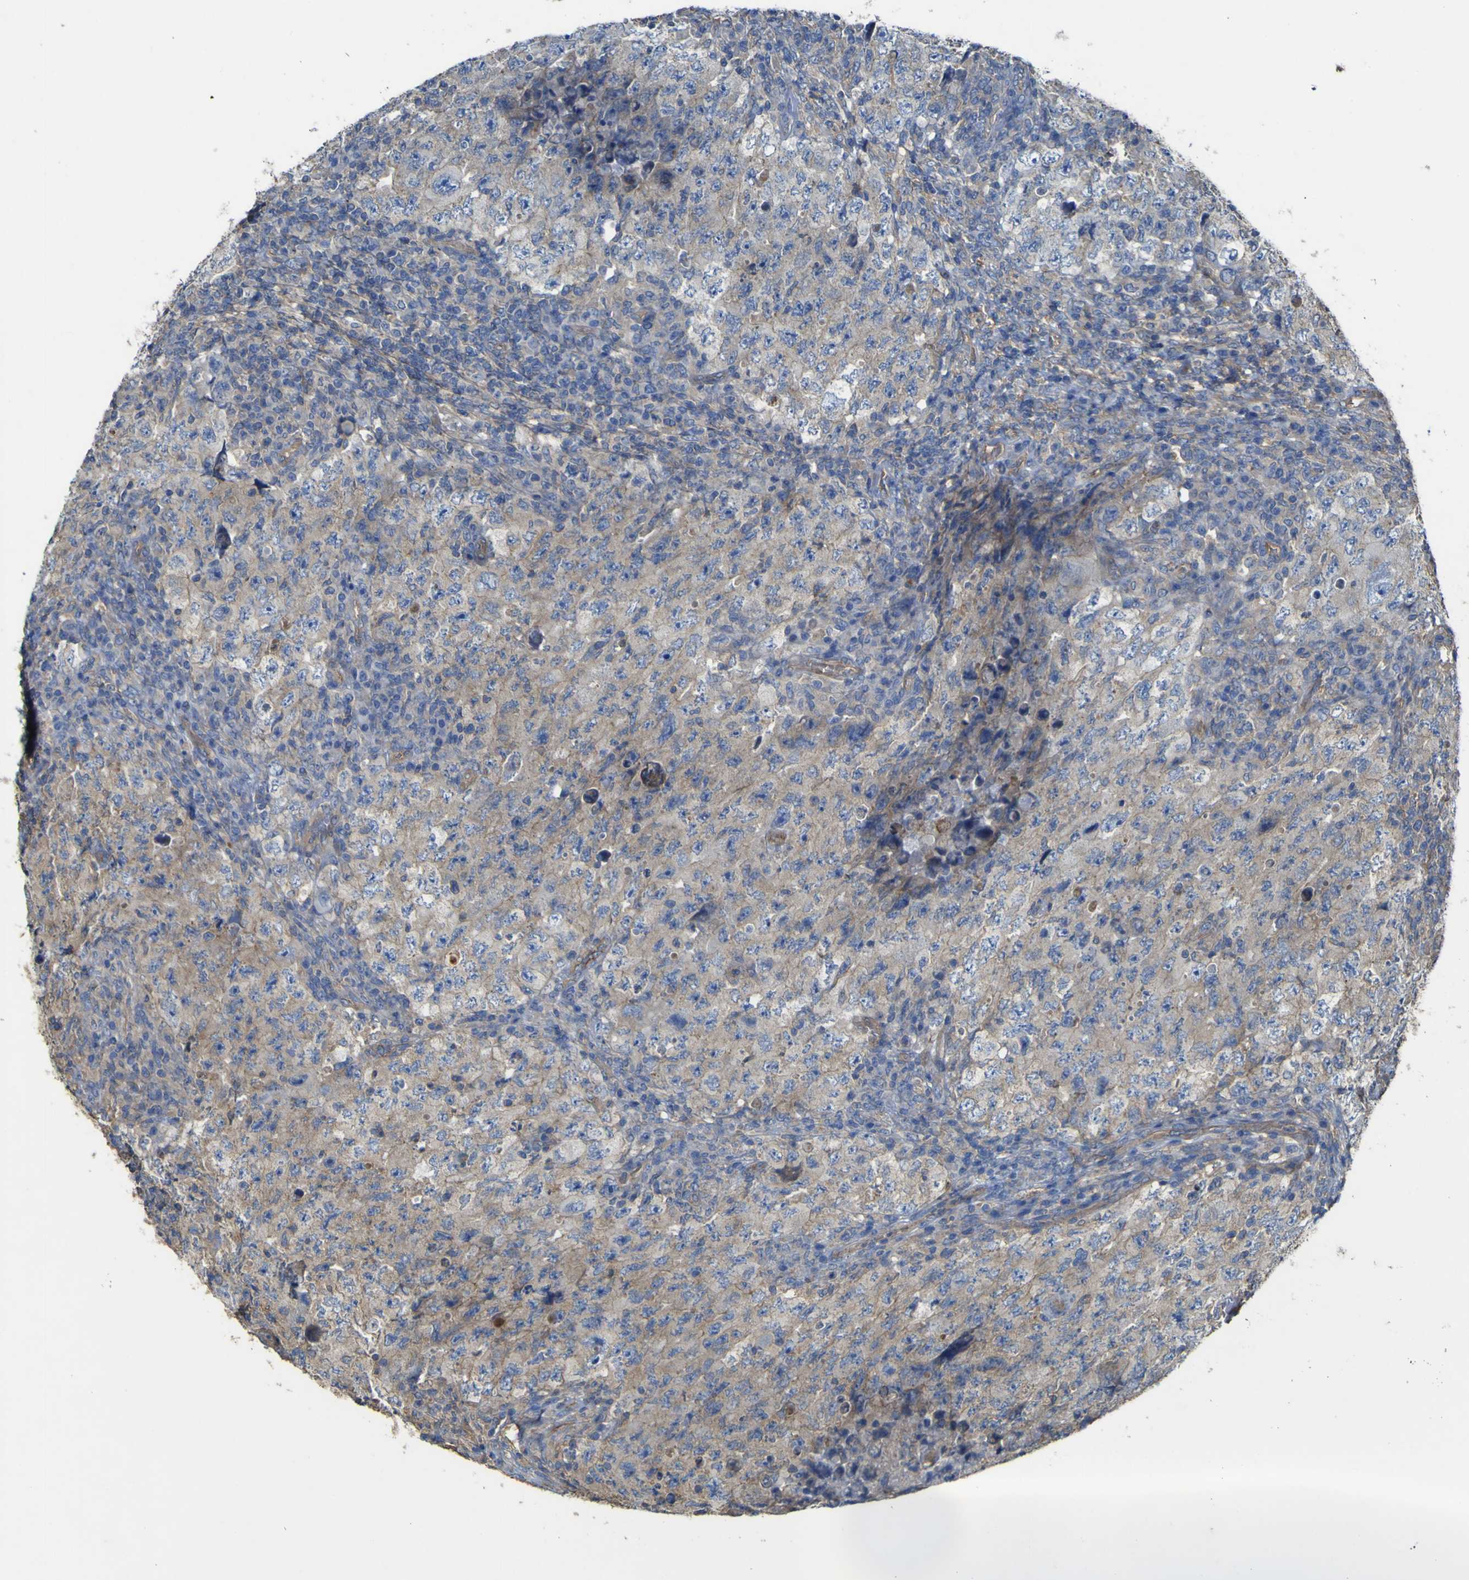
{"staining": {"intensity": "weak", "quantity": ">75%", "location": "cytoplasmic/membranous"}, "tissue": "testis cancer", "cell_type": "Tumor cells", "image_type": "cancer", "snomed": [{"axis": "morphology", "description": "Carcinoma, Embryonal, NOS"}, {"axis": "topography", "description": "Testis"}], "caption": "Testis embryonal carcinoma tissue demonstrates weak cytoplasmic/membranous positivity in approximately >75% of tumor cells", "gene": "TNFSF15", "patient": {"sex": "male", "age": 26}}